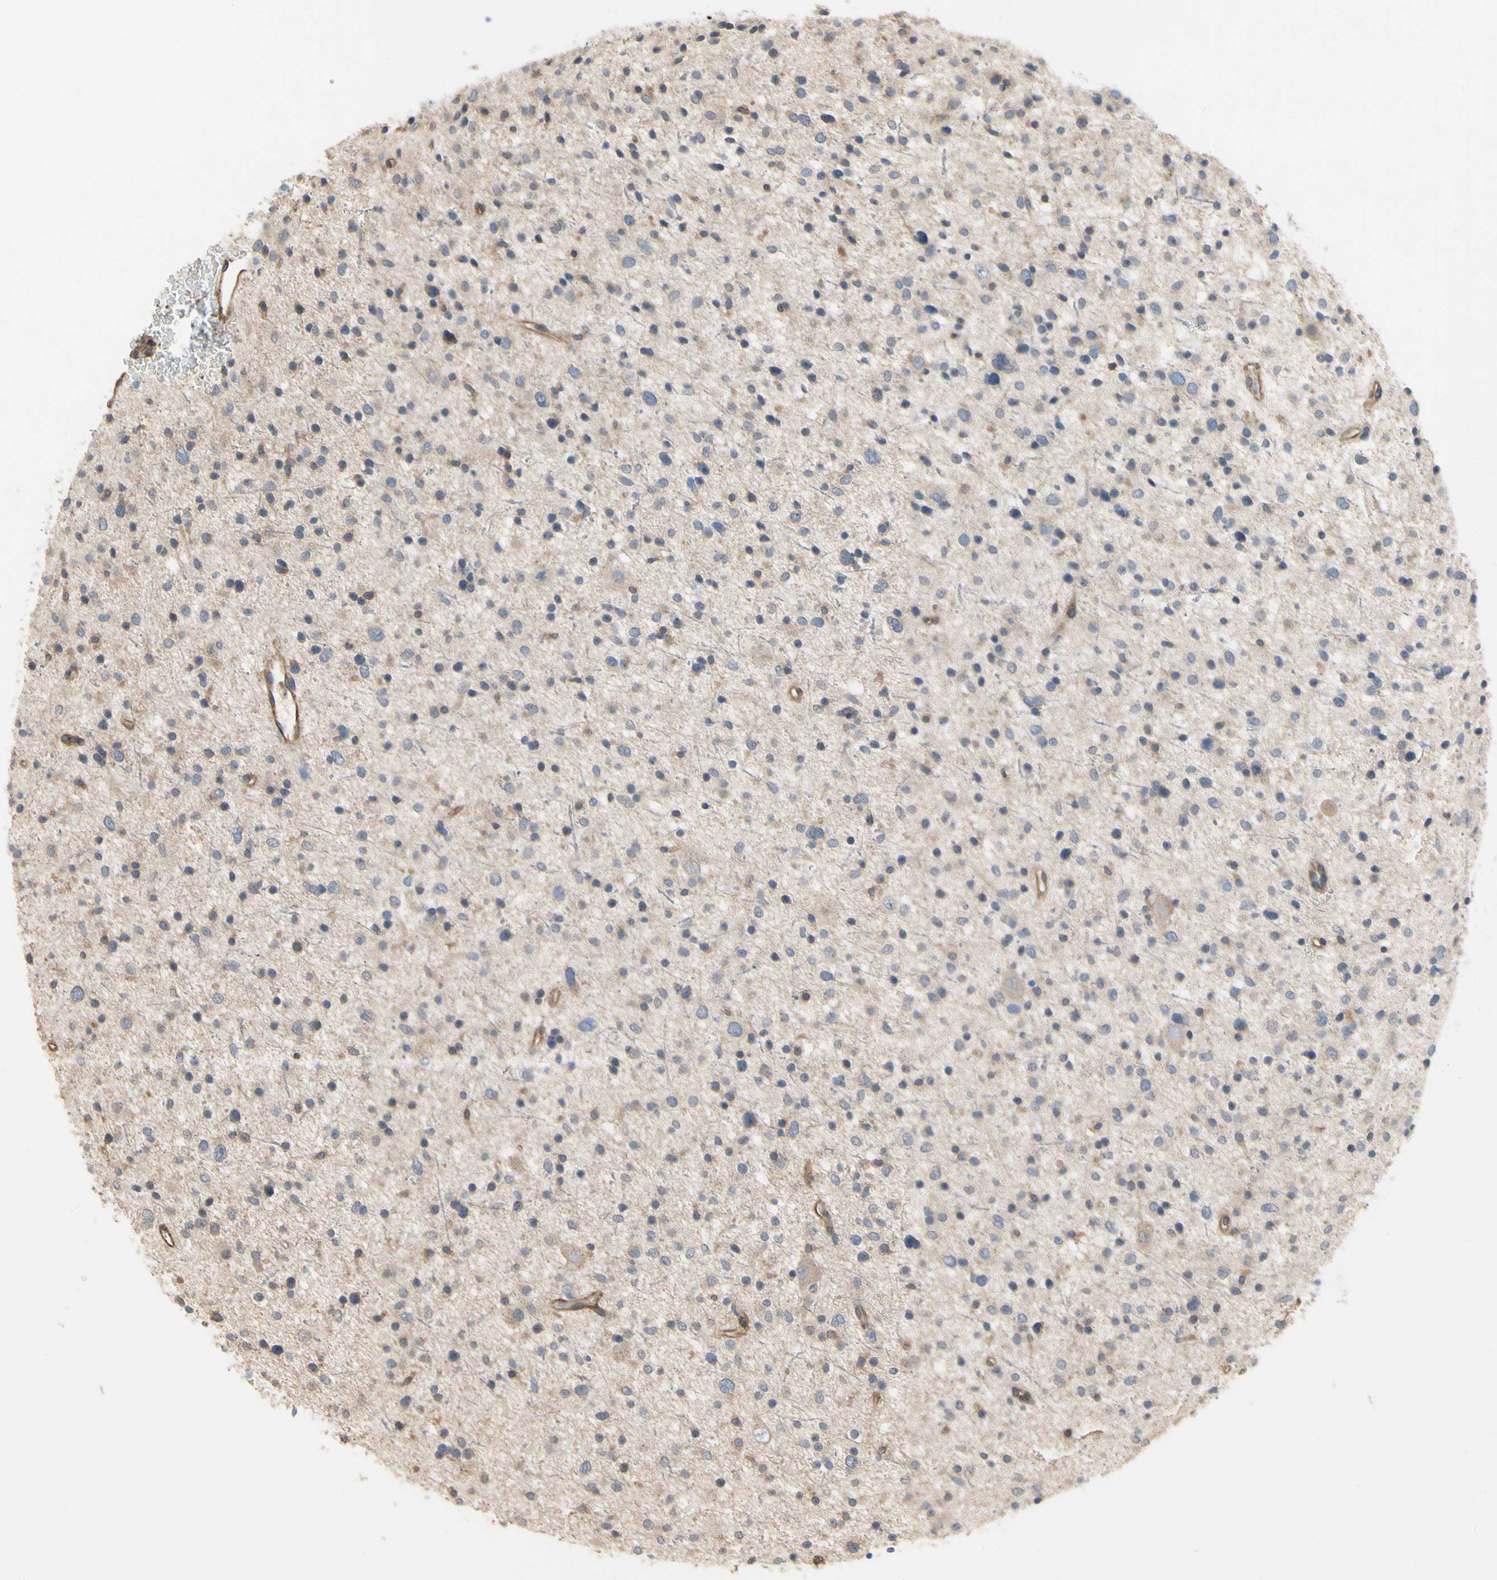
{"staining": {"intensity": "weak", "quantity": "<25%", "location": "cytoplasmic/membranous"}, "tissue": "glioma", "cell_type": "Tumor cells", "image_type": "cancer", "snomed": [{"axis": "morphology", "description": "Glioma, malignant, Low grade"}, {"axis": "topography", "description": "Brain"}], "caption": "An immunohistochemistry image of glioma is shown. There is no staining in tumor cells of glioma.", "gene": "PDZK1", "patient": {"sex": "female", "age": 37}}